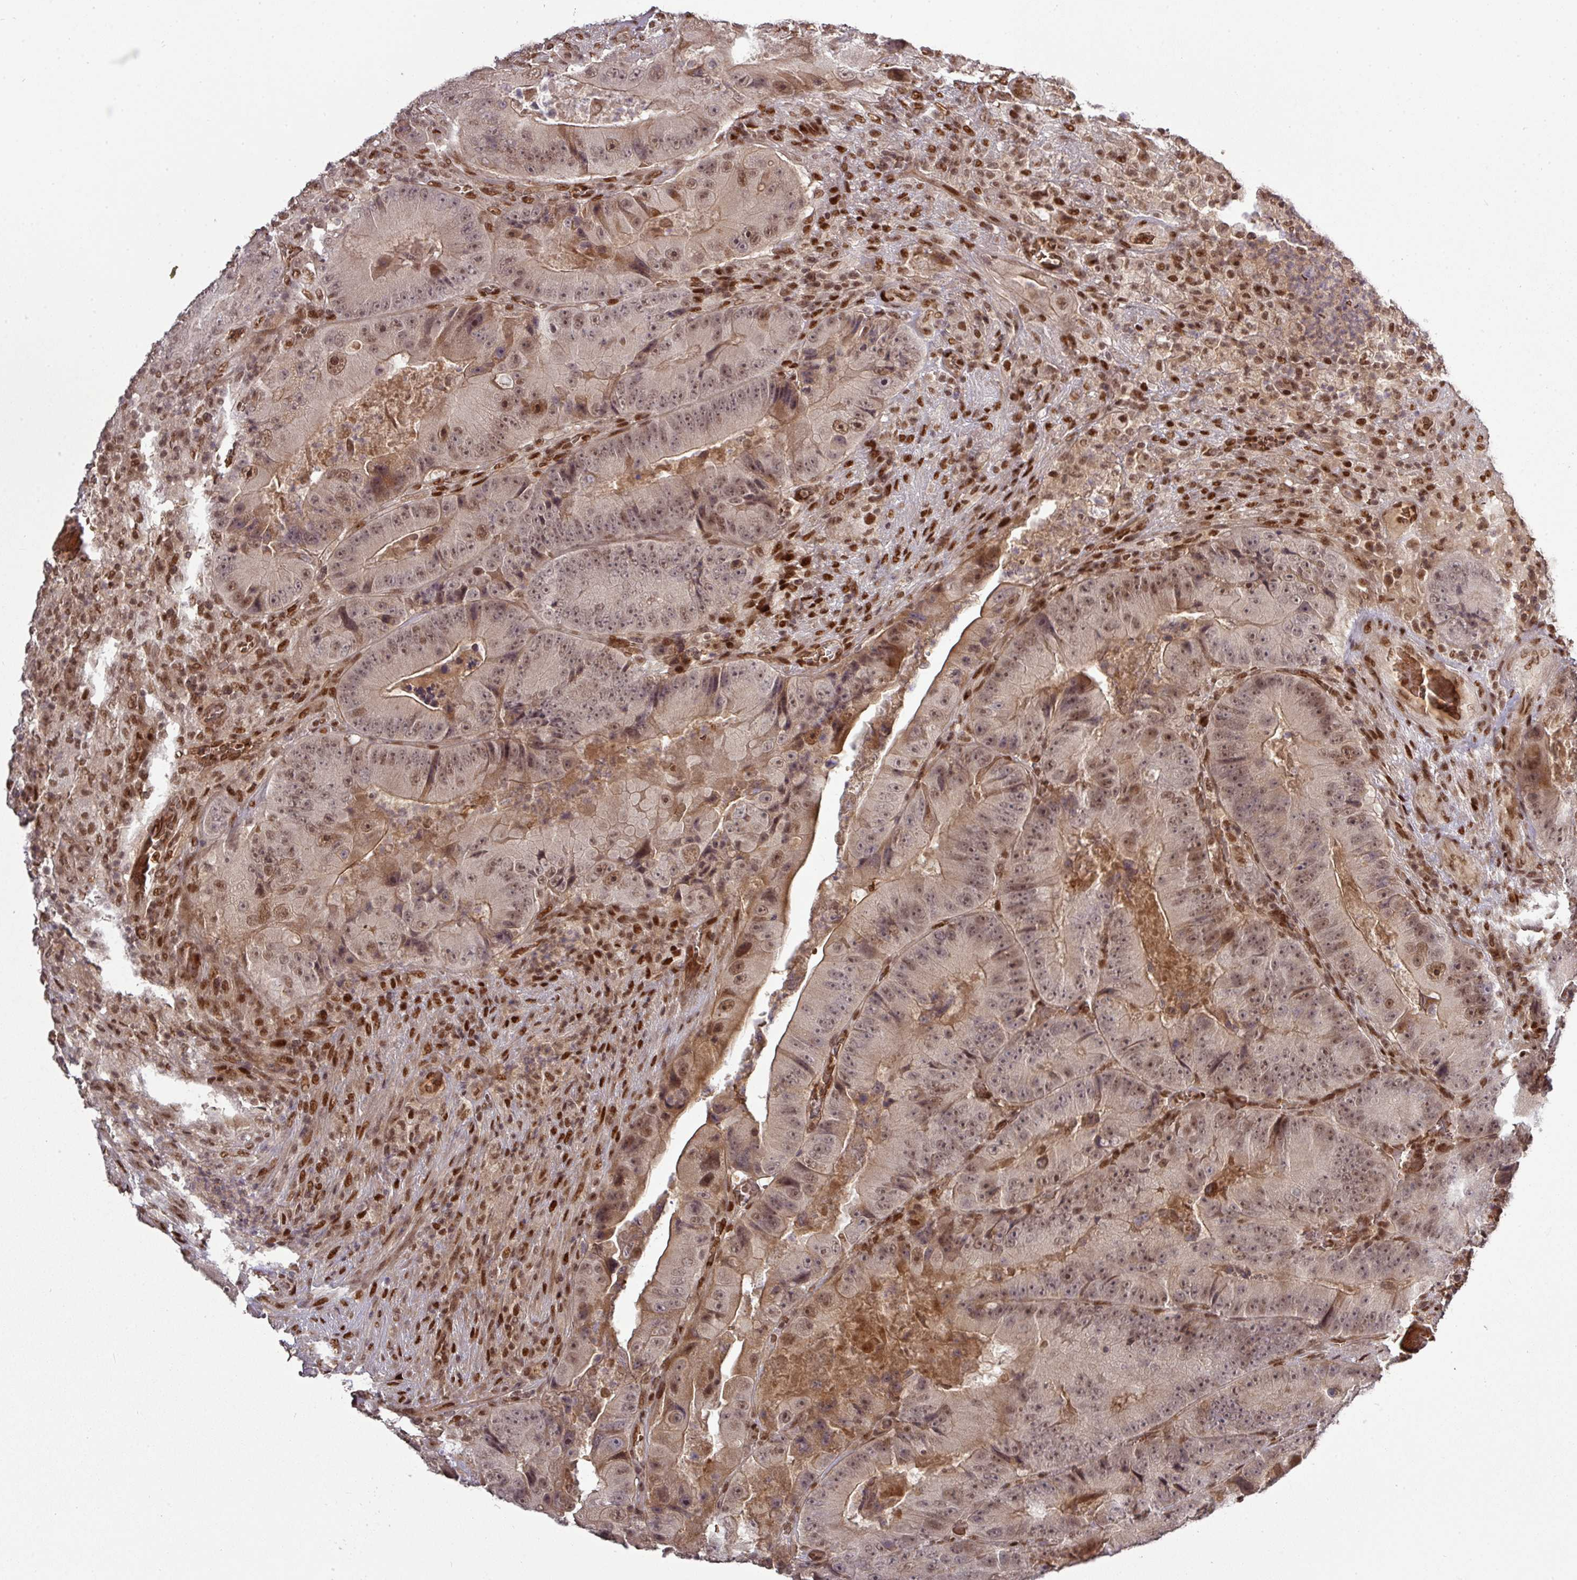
{"staining": {"intensity": "moderate", "quantity": ">75%", "location": "cytoplasmic/membranous,nuclear"}, "tissue": "colorectal cancer", "cell_type": "Tumor cells", "image_type": "cancer", "snomed": [{"axis": "morphology", "description": "Adenocarcinoma, NOS"}, {"axis": "topography", "description": "Colon"}], "caption": "Protein staining displays moderate cytoplasmic/membranous and nuclear staining in approximately >75% of tumor cells in colorectal adenocarcinoma. The staining is performed using DAB brown chromogen to label protein expression. The nuclei are counter-stained blue using hematoxylin.", "gene": "CIC", "patient": {"sex": "female", "age": 86}}